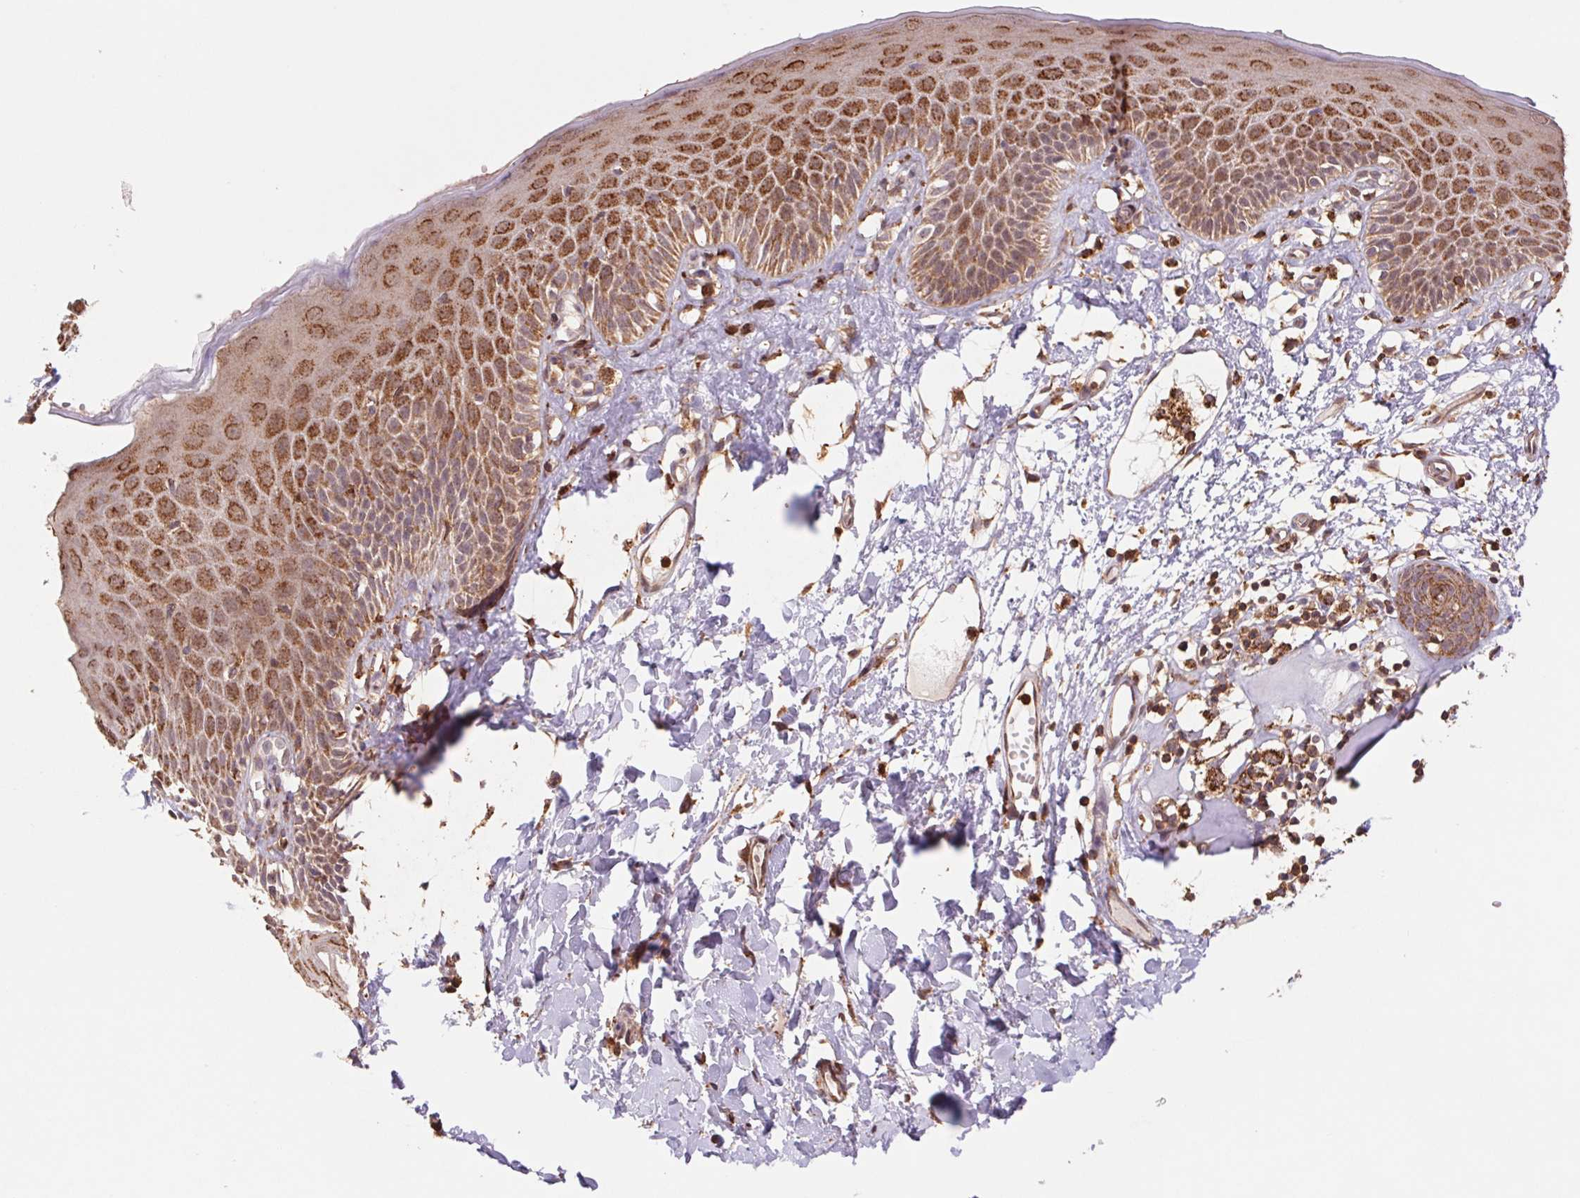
{"staining": {"intensity": "strong", "quantity": ">75%", "location": "cytoplasmic/membranous"}, "tissue": "skin", "cell_type": "Epidermal cells", "image_type": "normal", "snomed": [{"axis": "morphology", "description": "Normal tissue, NOS"}, {"axis": "topography", "description": "Vulva"}], "caption": "This image demonstrates benign skin stained with immunohistochemistry to label a protein in brown. The cytoplasmic/membranous of epidermal cells show strong positivity for the protein. Nuclei are counter-stained blue.", "gene": "URM1", "patient": {"sex": "female", "age": 68}}